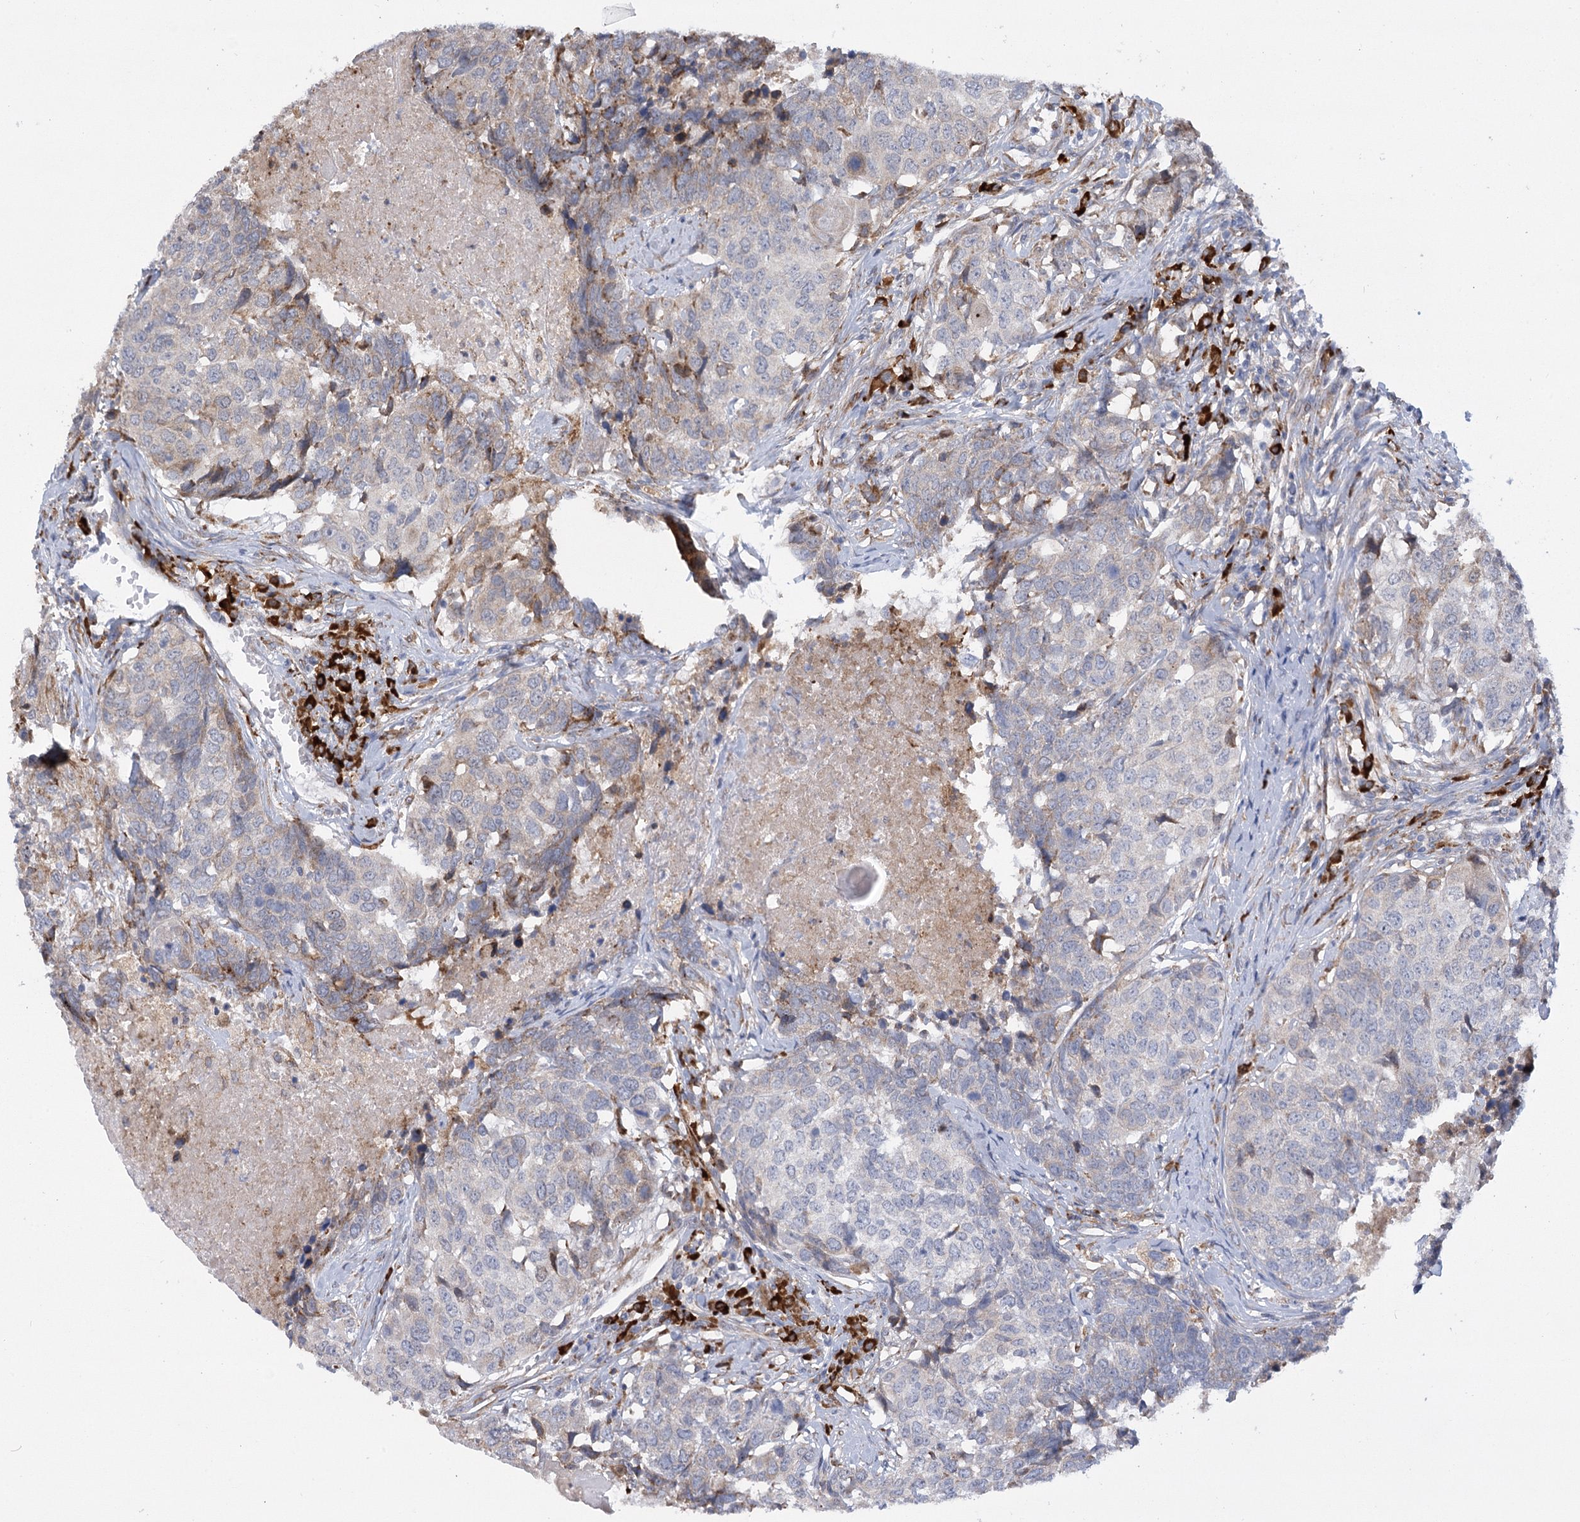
{"staining": {"intensity": "moderate", "quantity": "<25%", "location": "cytoplasmic/membranous"}, "tissue": "head and neck cancer", "cell_type": "Tumor cells", "image_type": "cancer", "snomed": [{"axis": "morphology", "description": "Squamous cell carcinoma, NOS"}, {"axis": "topography", "description": "Head-Neck"}], "caption": "Tumor cells show moderate cytoplasmic/membranous staining in approximately <25% of cells in head and neck squamous cell carcinoma. (Stains: DAB (3,3'-diaminobenzidine) in brown, nuclei in blue, Microscopy: brightfield microscopy at high magnification).", "gene": "NCKAP5", "patient": {"sex": "male", "age": 66}}